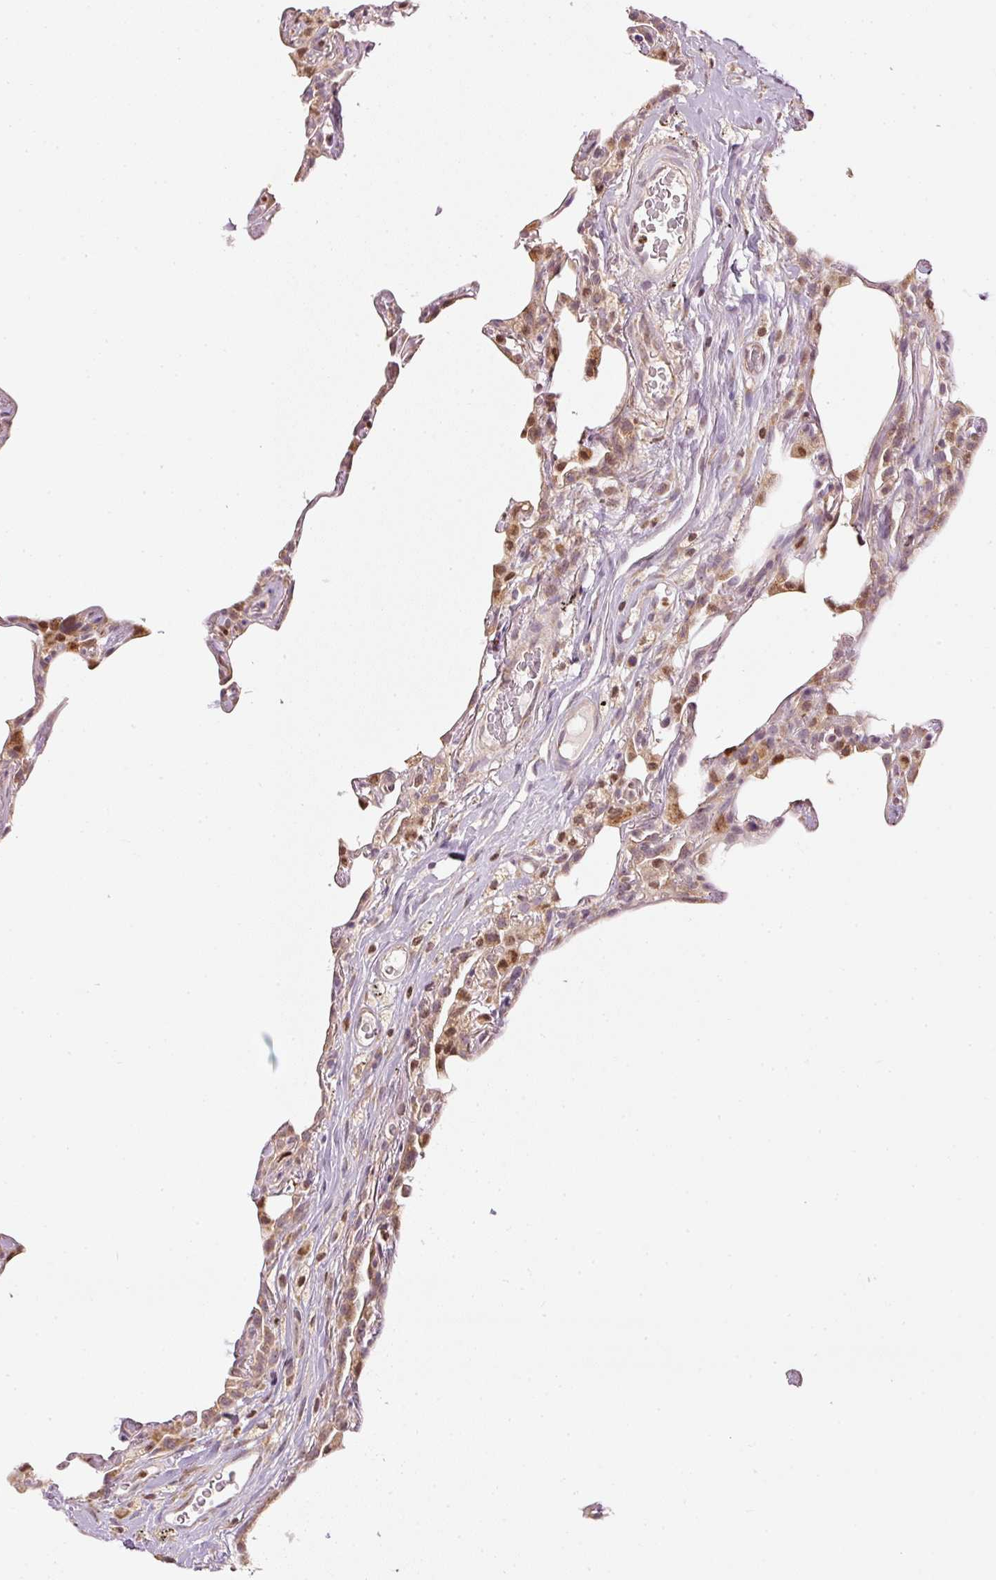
{"staining": {"intensity": "moderate", "quantity": "<25%", "location": "cytoplasmic/membranous,nuclear"}, "tissue": "lung", "cell_type": "Alveolar cells", "image_type": "normal", "snomed": [{"axis": "morphology", "description": "Normal tissue, NOS"}, {"axis": "topography", "description": "Lung"}], "caption": "There is low levels of moderate cytoplasmic/membranous,nuclear expression in alveolar cells of benign lung, as demonstrated by immunohistochemical staining (brown color).", "gene": "MTHFD1L", "patient": {"sex": "female", "age": 57}}